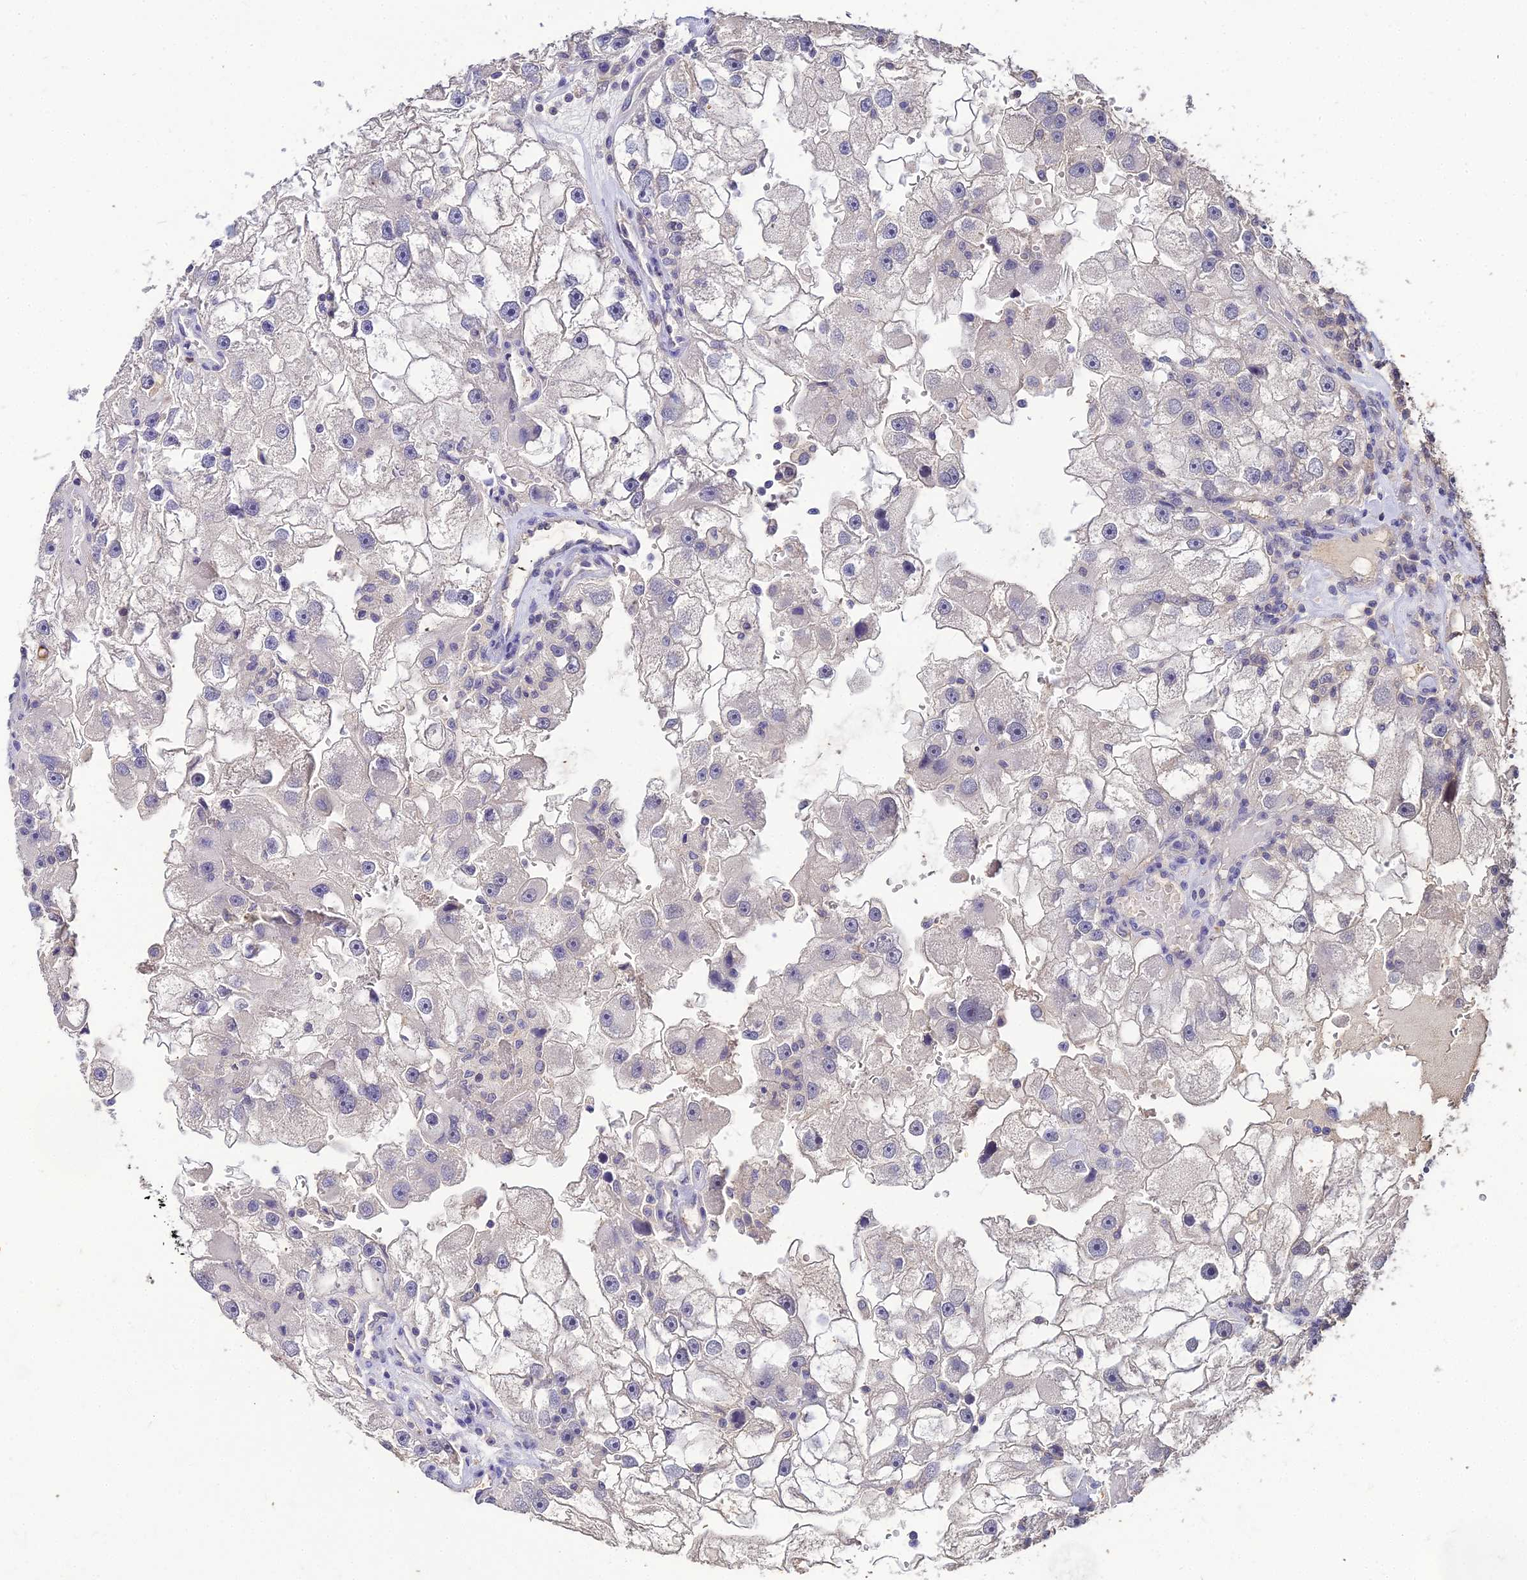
{"staining": {"intensity": "negative", "quantity": "none", "location": "none"}, "tissue": "renal cancer", "cell_type": "Tumor cells", "image_type": "cancer", "snomed": [{"axis": "morphology", "description": "Adenocarcinoma, NOS"}, {"axis": "topography", "description": "Kidney"}], "caption": "This is an immunohistochemistry (IHC) histopathology image of renal adenocarcinoma. There is no staining in tumor cells.", "gene": "LSM5", "patient": {"sex": "male", "age": 63}}